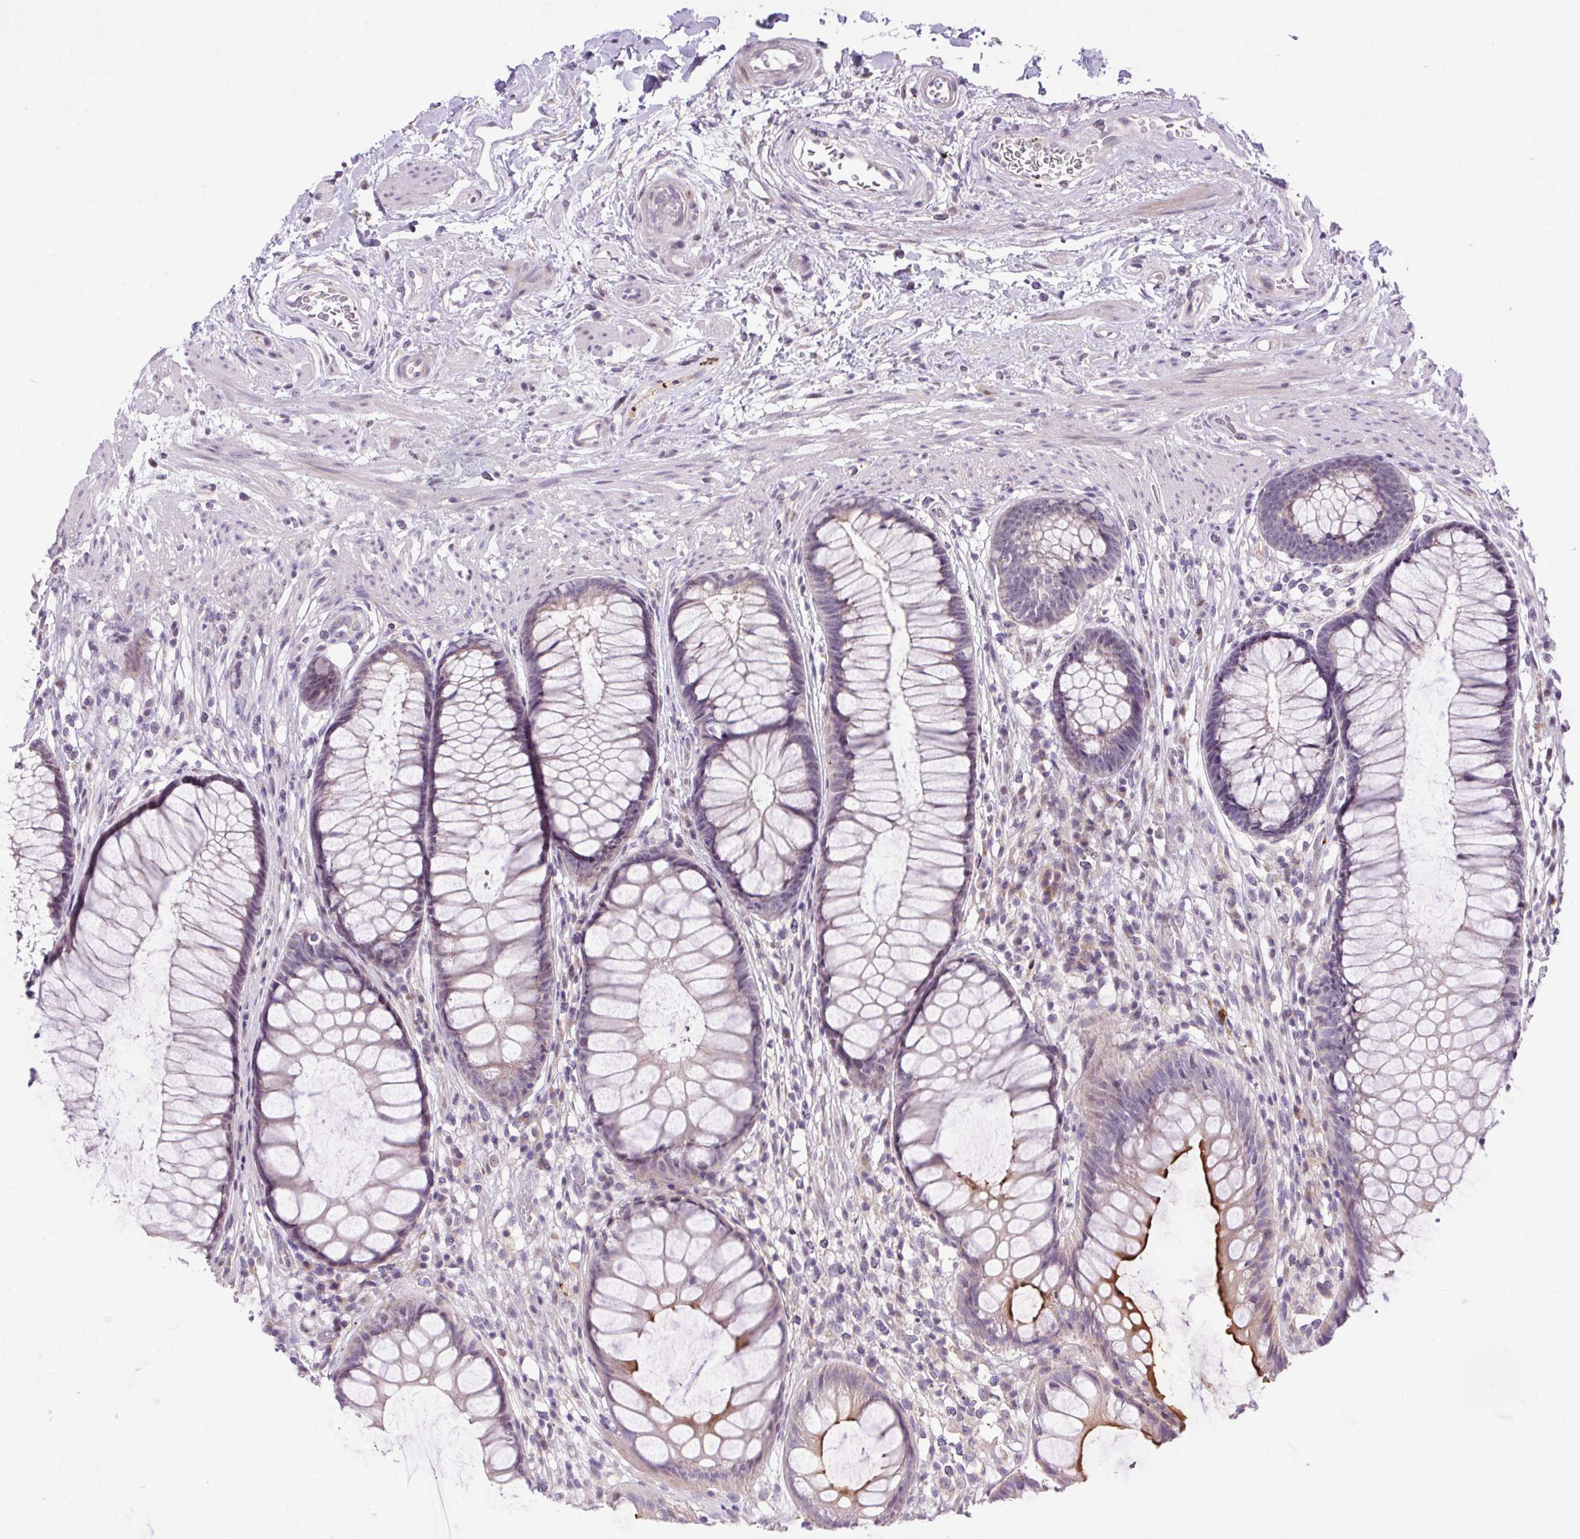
{"staining": {"intensity": "moderate", "quantity": "<25%", "location": "cytoplasmic/membranous"}, "tissue": "rectum", "cell_type": "Glandular cells", "image_type": "normal", "snomed": [{"axis": "morphology", "description": "Normal tissue, NOS"}, {"axis": "topography", "description": "Smooth muscle"}, {"axis": "topography", "description": "Rectum"}], "caption": "Immunohistochemistry (IHC) of benign human rectum displays low levels of moderate cytoplasmic/membranous positivity in approximately <25% of glandular cells.", "gene": "LRRTM1", "patient": {"sex": "male", "age": 53}}